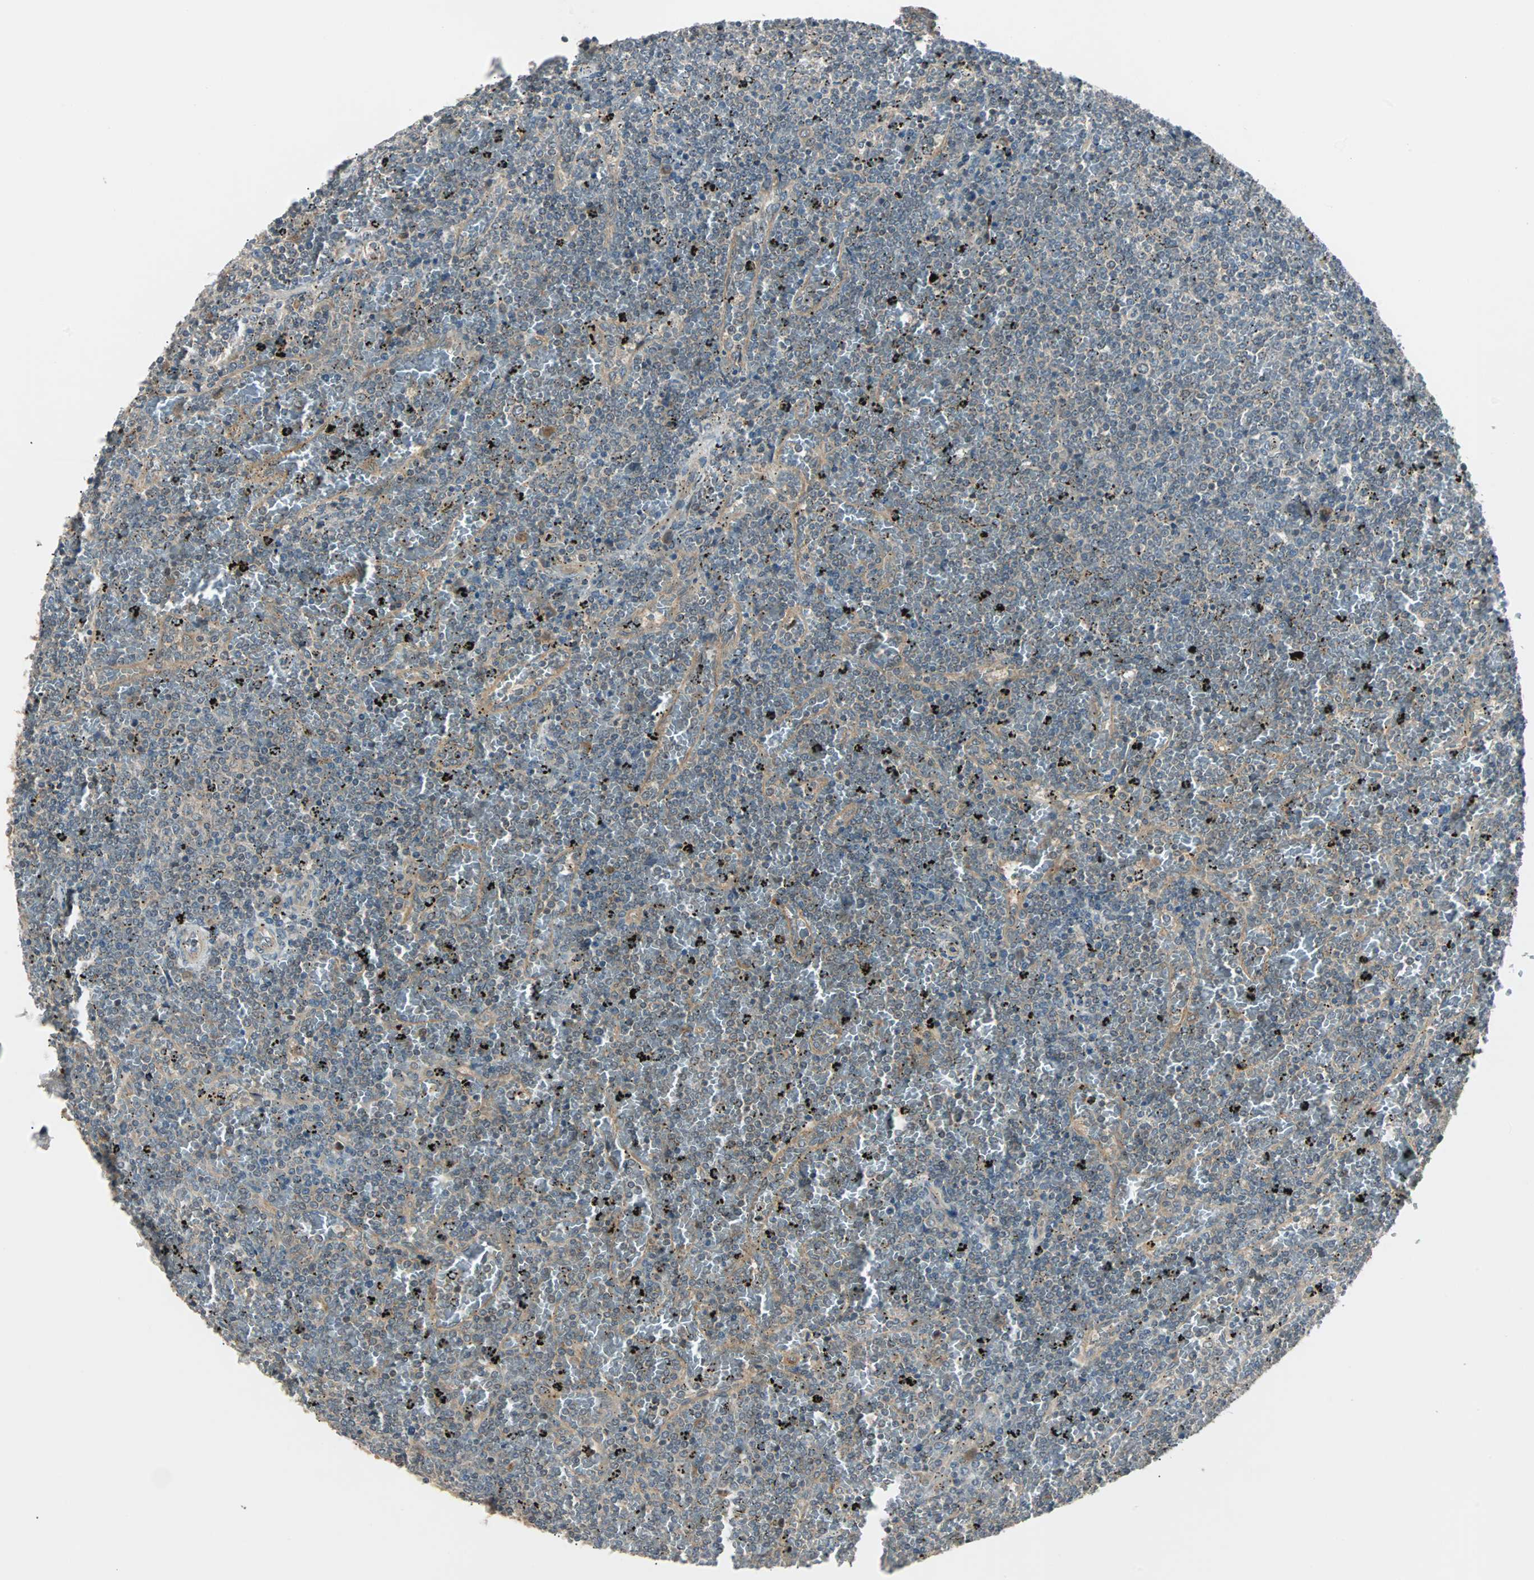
{"staining": {"intensity": "negative", "quantity": "none", "location": "none"}, "tissue": "lymphoma", "cell_type": "Tumor cells", "image_type": "cancer", "snomed": [{"axis": "morphology", "description": "Malignant lymphoma, non-Hodgkin's type, Low grade"}, {"axis": "topography", "description": "Spleen"}], "caption": "Low-grade malignant lymphoma, non-Hodgkin's type stained for a protein using IHC demonstrates no positivity tumor cells.", "gene": "ARF1", "patient": {"sex": "female", "age": 77}}